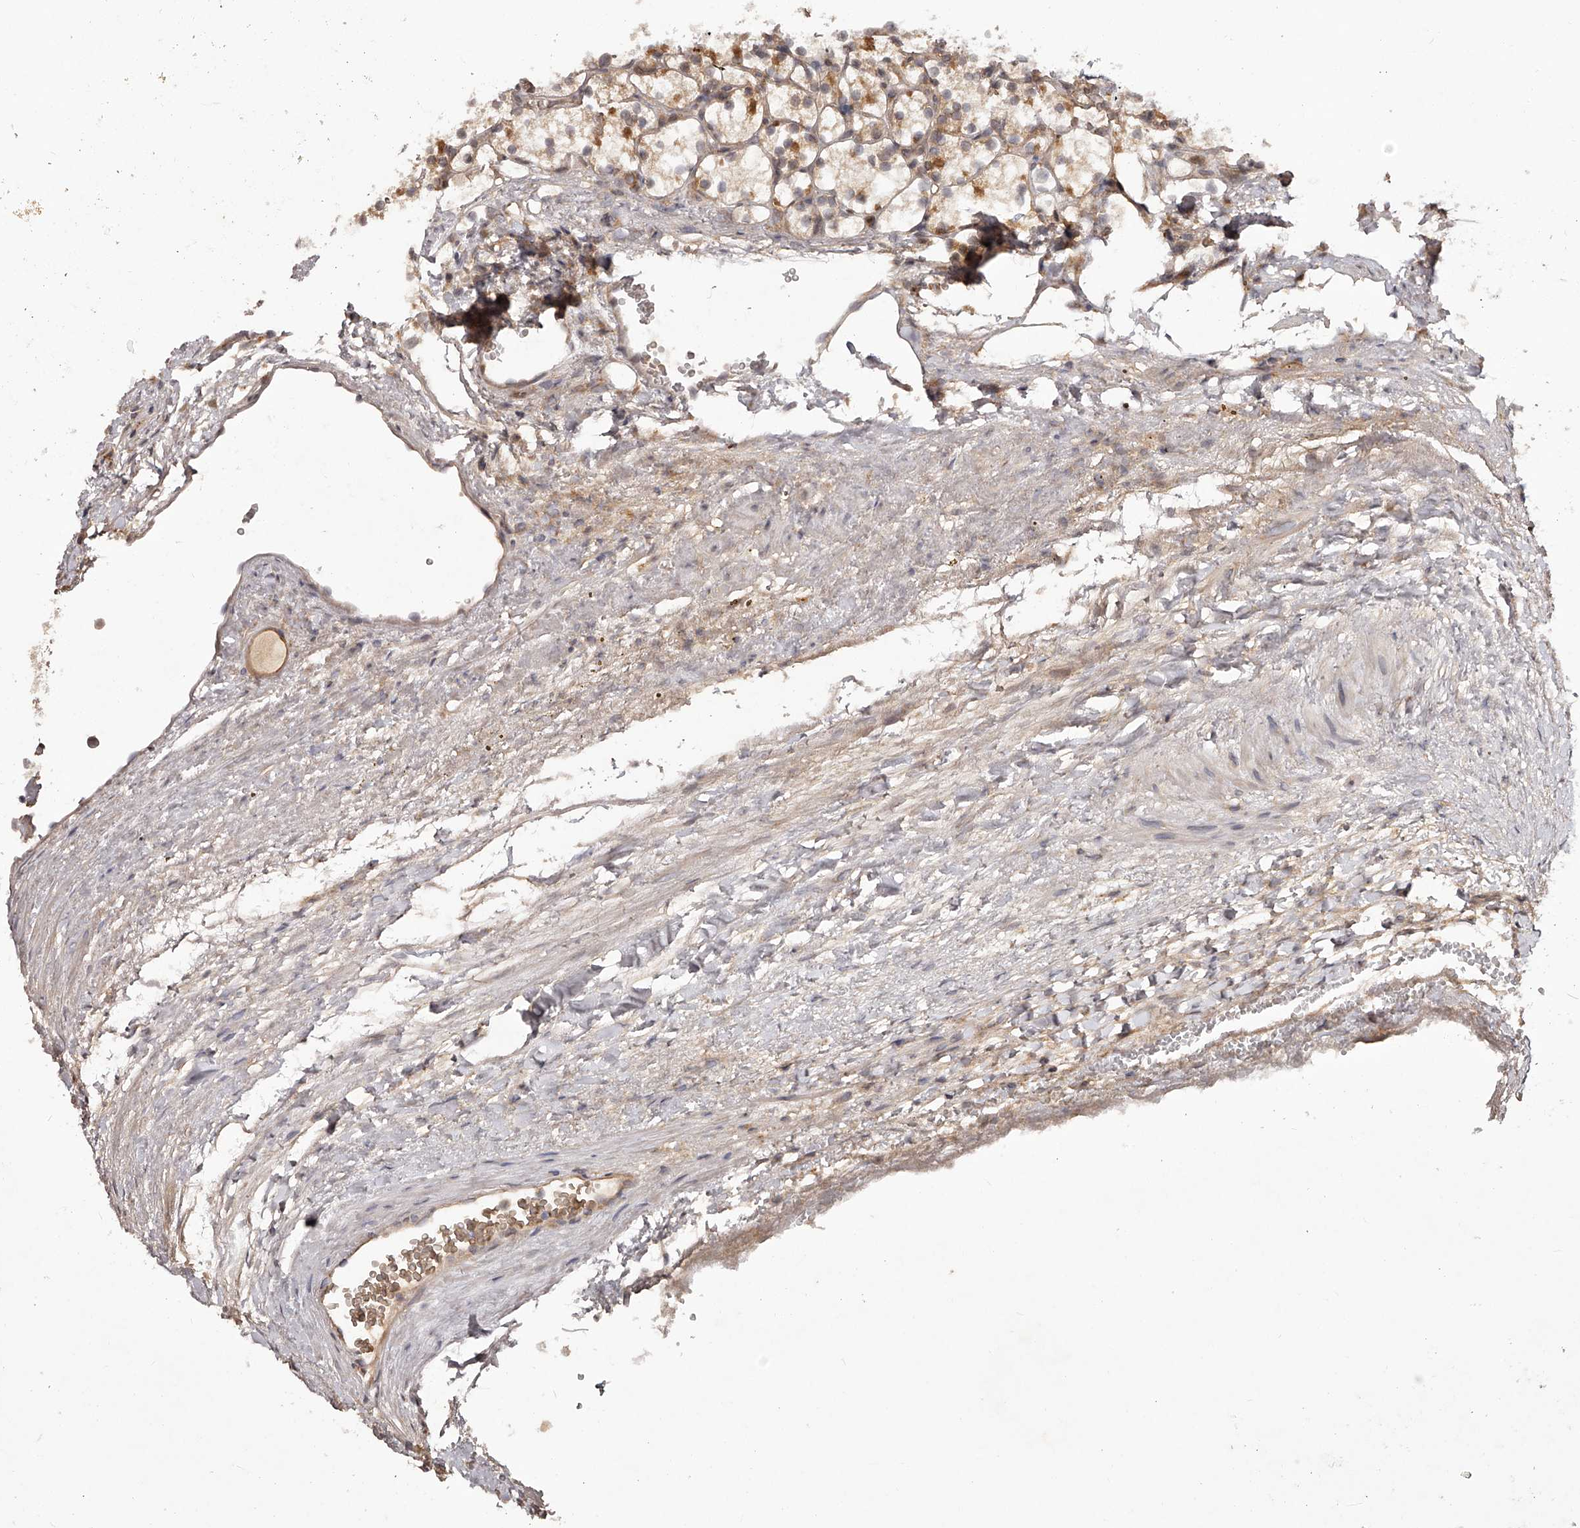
{"staining": {"intensity": "weak", "quantity": ">75%", "location": "cytoplasmic/membranous"}, "tissue": "renal cancer", "cell_type": "Tumor cells", "image_type": "cancer", "snomed": [{"axis": "morphology", "description": "Adenocarcinoma, NOS"}, {"axis": "topography", "description": "Kidney"}], "caption": "DAB immunohistochemical staining of renal cancer (adenocarcinoma) exhibits weak cytoplasmic/membranous protein positivity in approximately >75% of tumor cells.", "gene": "CRYZL1", "patient": {"sex": "female", "age": 69}}